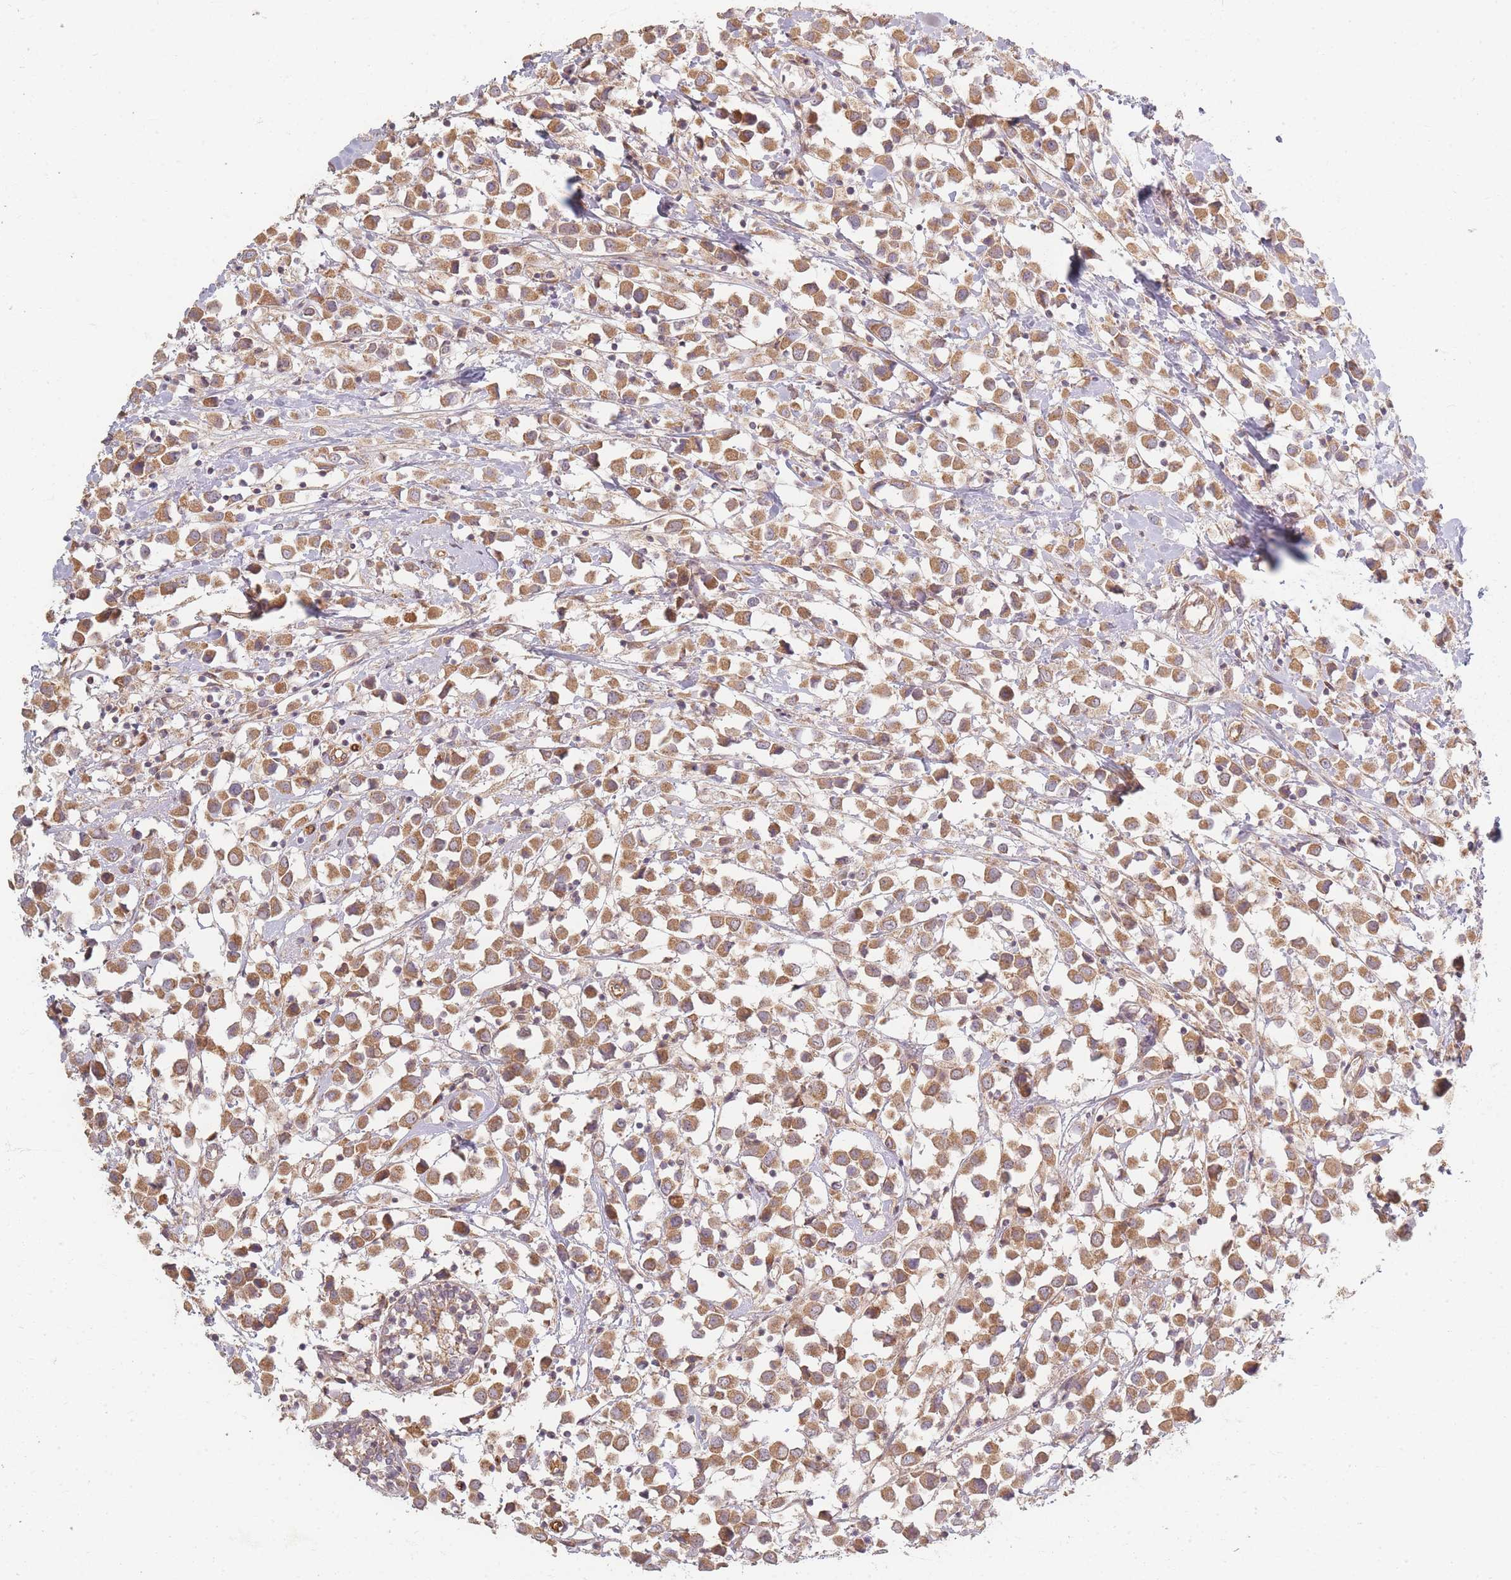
{"staining": {"intensity": "moderate", "quantity": ">75%", "location": "cytoplasmic/membranous"}, "tissue": "breast cancer", "cell_type": "Tumor cells", "image_type": "cancer", "snomed": [{"axis": "morphology", "description": "Duct carcinoma"}, {"axis": "topography", "description": "Breast"}], "caption": "A high-resolution histopathology image shows immunohistochemistry (IHC) staining of breast intraductal carcinoma, which reveals moderate cytoplasmic/membranous staining in about >75% of tumor cells.", "gene": "MRPS6", "patient": {"sex": "female", "age": 61}}